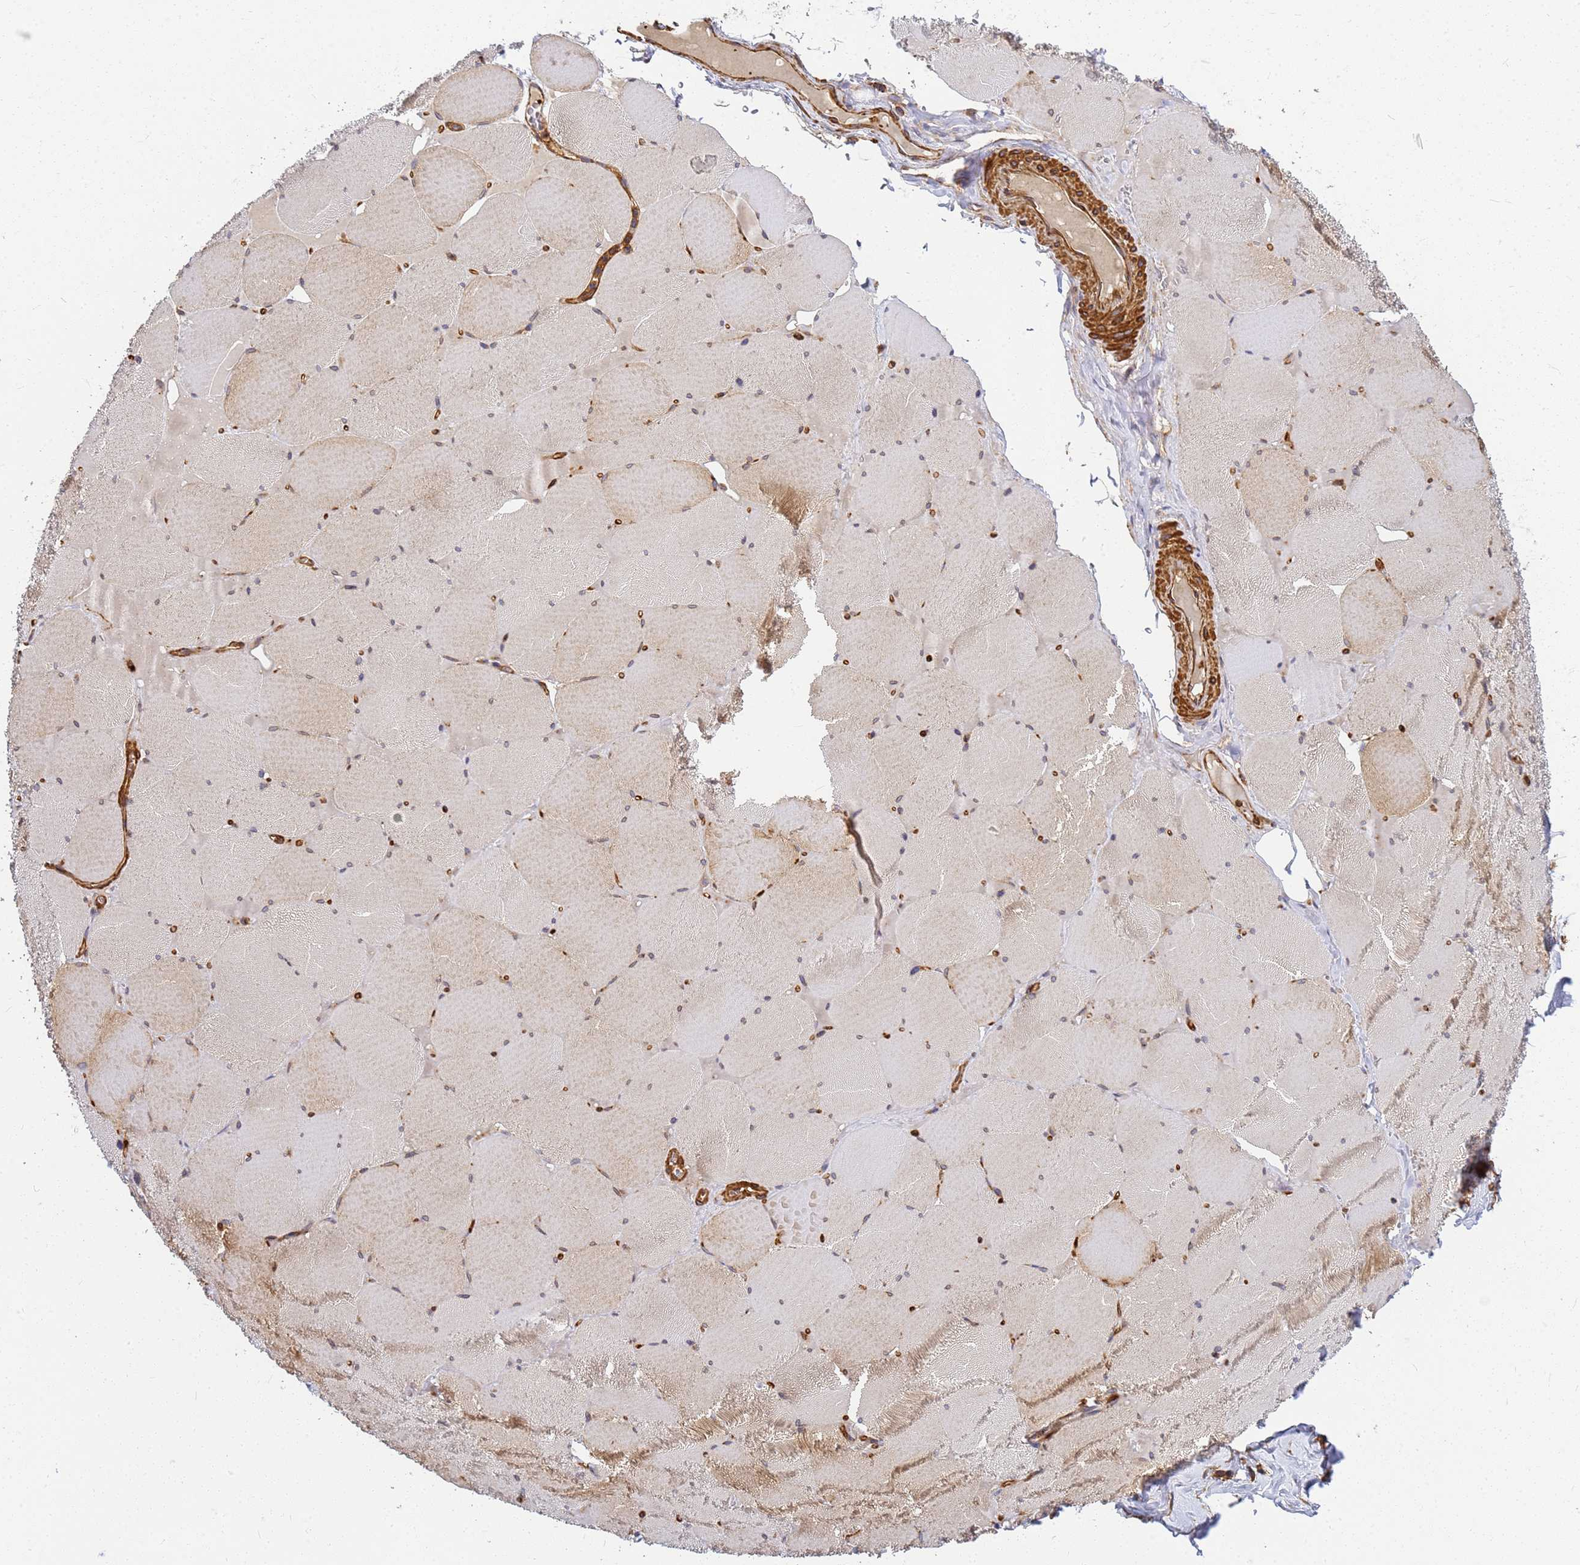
{"staining": {"intensity": "moderate", "quantity": "25%-75%", "location": "cytoplasmic/membranous"}, "tissue": "skeletal muscle", "cell_type": "Myocytes", "image_type": "normal", "snomed": [{"axis": "morphology", "description": "Normal tissue, NOS"}, {"axis": "topography", "description": "Skeletal muscle"}, {"axis": "topography", "description": "Head-Neck"}], "caption": "A high-resolution histopathology image shows IHC staining of normal skeletal muscle, which demonstrates moderate cytoplasmic/membranous staining in about 25%-75% of myocytes. (DAB IHC, brown staining for protein, blue staining for nuclei).", "gene": "C2CD5", "patient": {"sex": "male", "age": 66}}